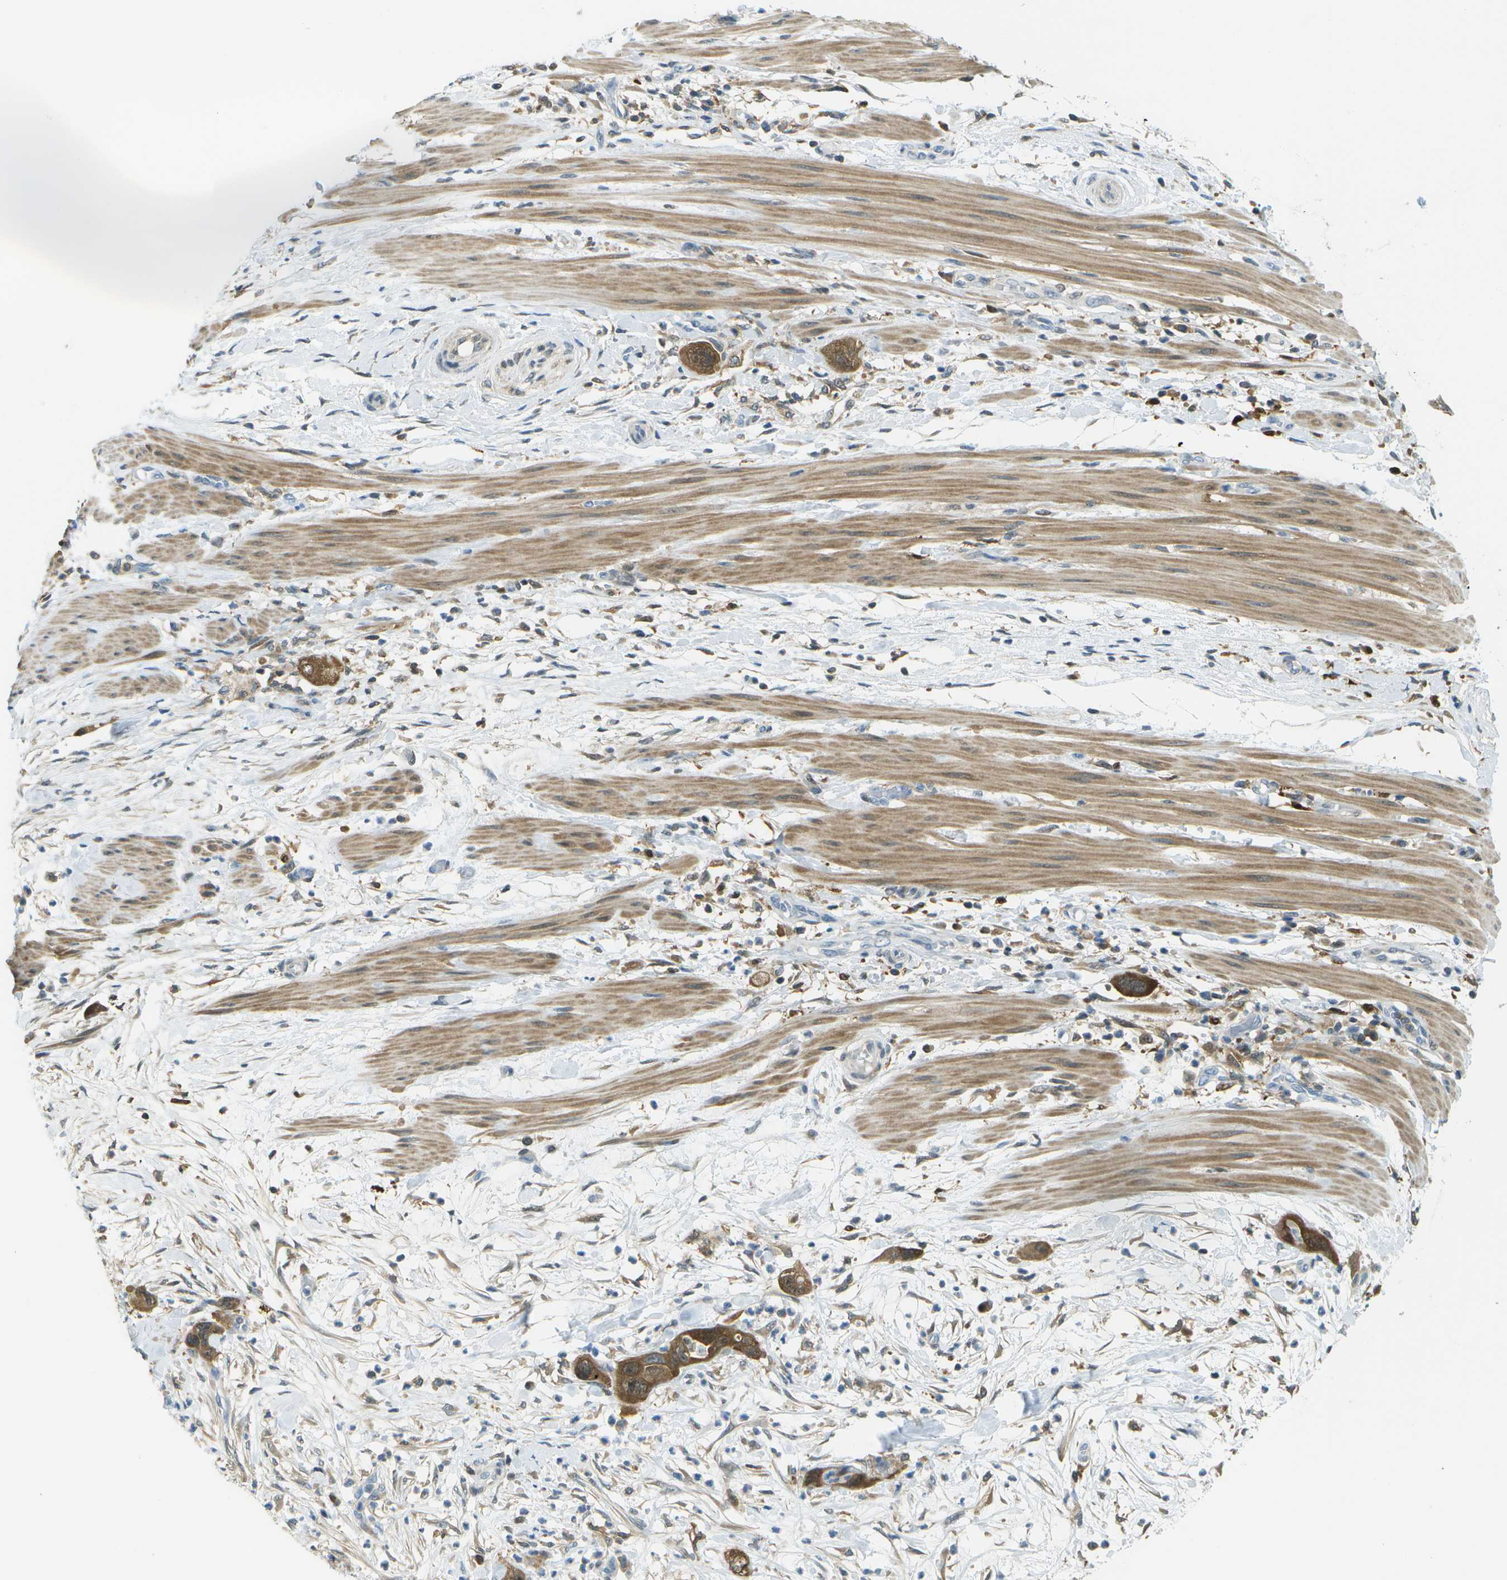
{"staining": {"intensity": "moderate", "quantity": ">75%", "location": "cytoplasmic/membranous"}, "tissue": "pancreatic cancer", "cell_type": "Tumor cells", "image_type": "cancer", "snomed": [{"axis": "morphology", "description": "Adenocarcinoma, NOS"}, {"axis": "topography", "description": "Pancreas"}], "caption": "Immunohistochemistry of pancreatic adenocarcinoma reveals medium levels of moderate cytoplasmic/membranous expression in about >75% of tumor cells. (DAB (3,3'-diaminobenzidine) = brown stain, brightfield microscopy at high magnification).", "gene": "CDH23", "patient": {"sex": "female", "age": 71}}